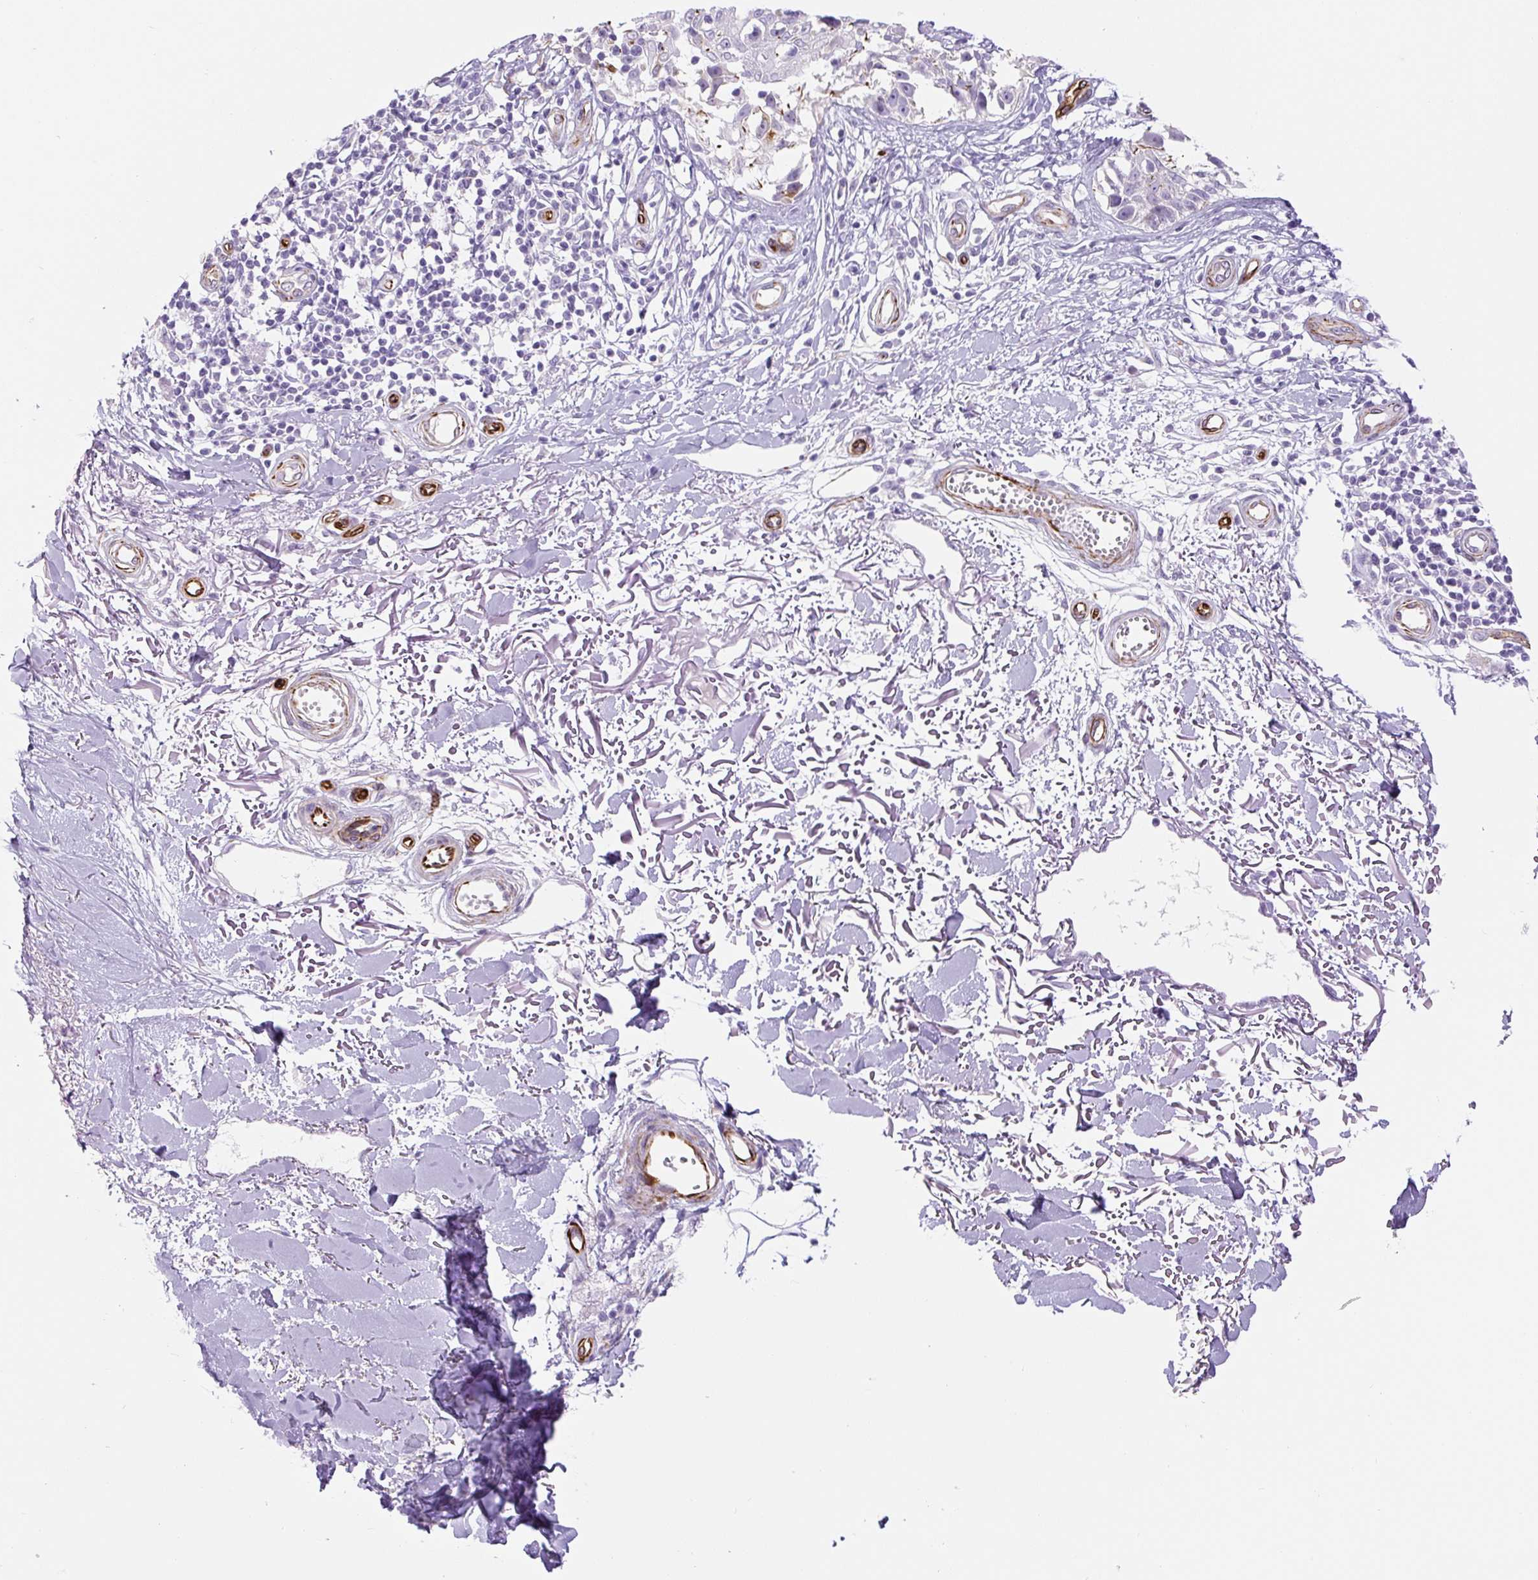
{"staining": {"intensity": "negative", "quantity": "none", "location": "none"}, "tissue": "melanoma", "cell_type": "Tumor cells", "image_type": "cancer", "snomed": [{"axis": "morphology", "description": "Malignant melanoma, NOS"}, {"axis": "topography", "description": "Skin"}], "caption": "IHC image of neoplastic tissue: human melanoma stained with DAB (3,3'-diaminobenzidine) reveals no significant protein positivity in tumor cells.", "gene": "NES", "patient": {"sex": "male", "age": 73}}